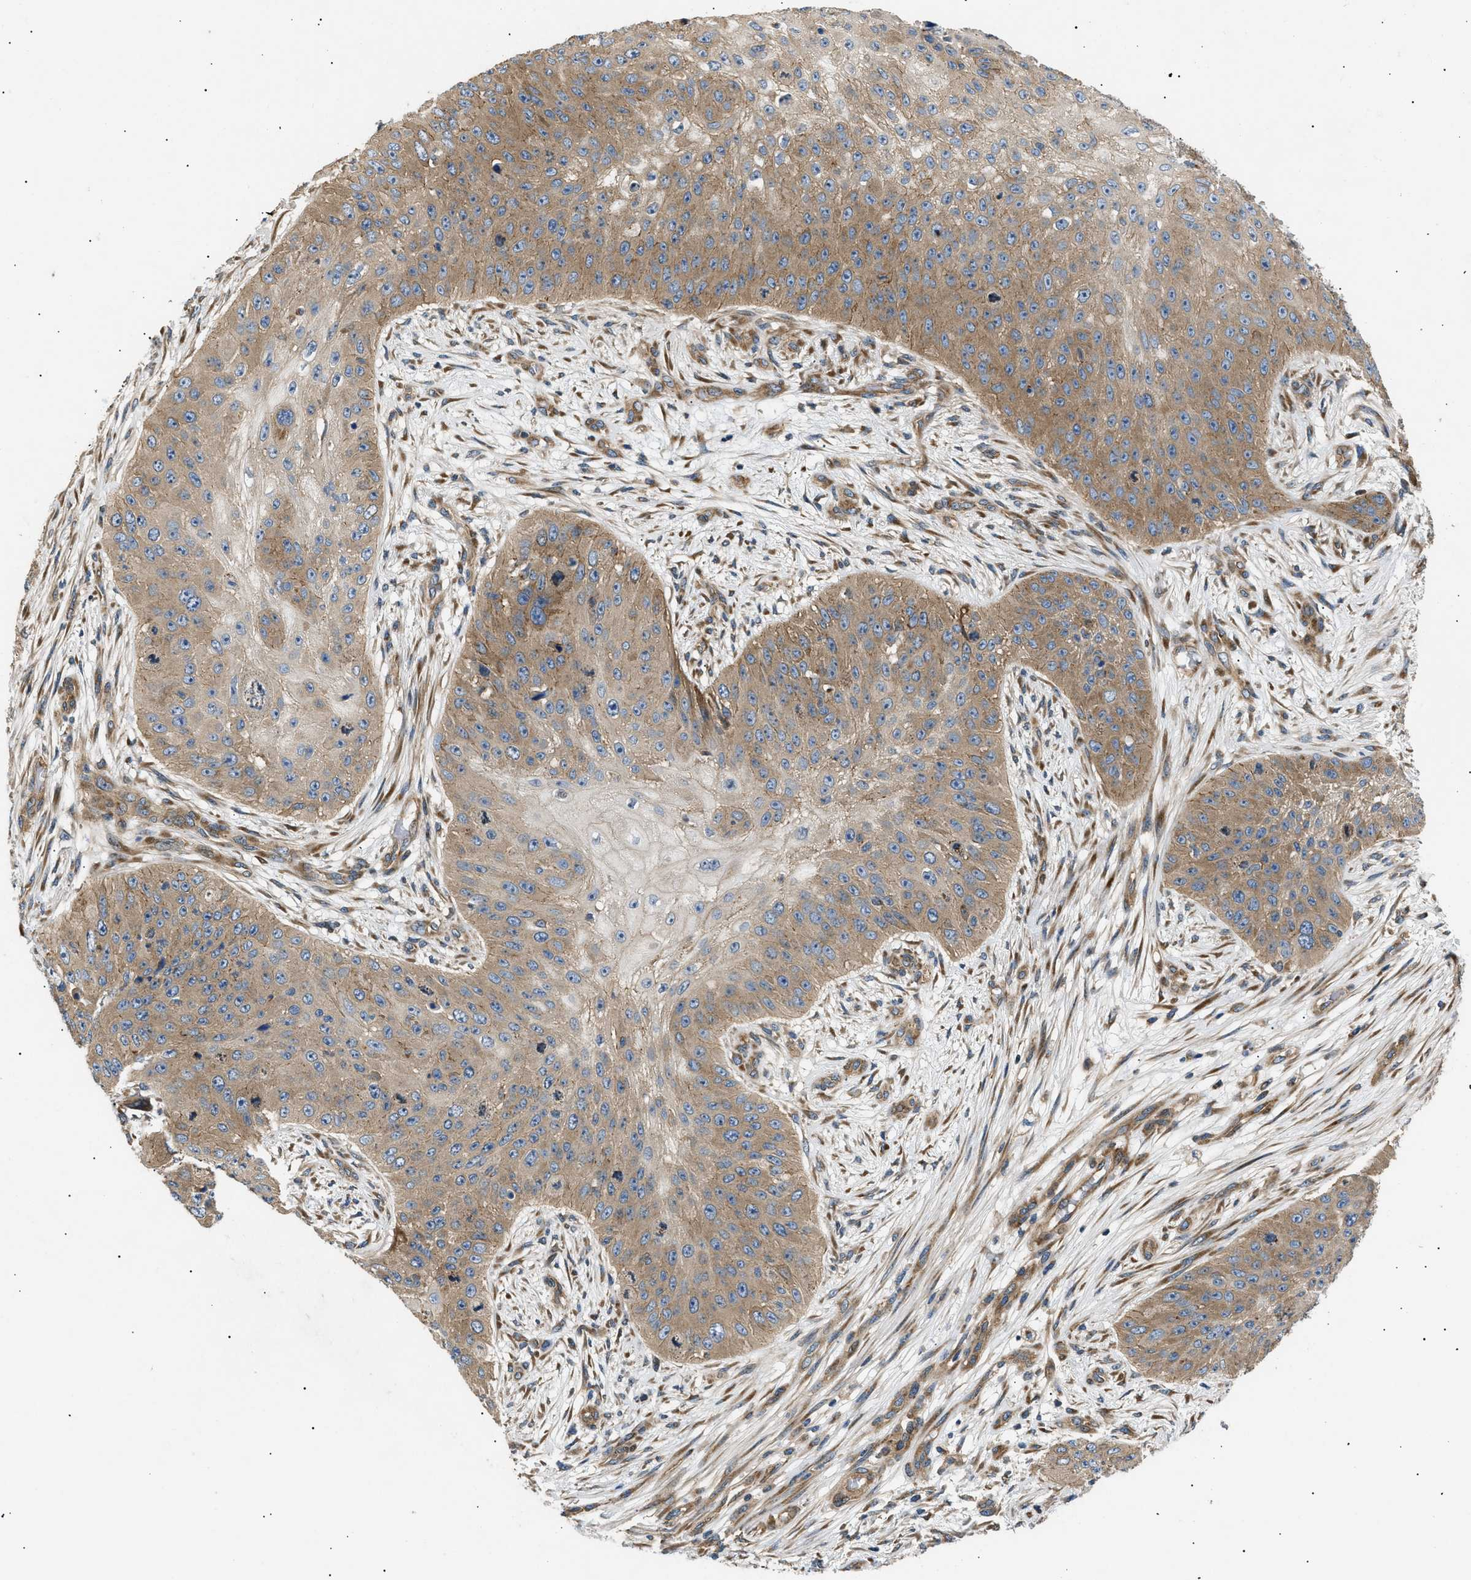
{"staining": {"intensity": "moderate", "quantity": ">75%", "location": "cytoplasmic/membranous"}, "tissue": "skin cancer", "cell_type": "Tumor cells", "image_type": "cancer", "snomed": [{"axis": "morphology", "description": "Squamous cell carcinoma, NOS"}, {"axis": "topography", "description": "Skin"}], "caption": "Skin cancer (squamous cell carcinoma) was stained to show a protein in brown. There is medium levels of moderate cytoplasmic/membranous staining in about >75% of tumor cells.", "gene": "LYSMD3", "patient": {"sex": "female", "age": 80}}